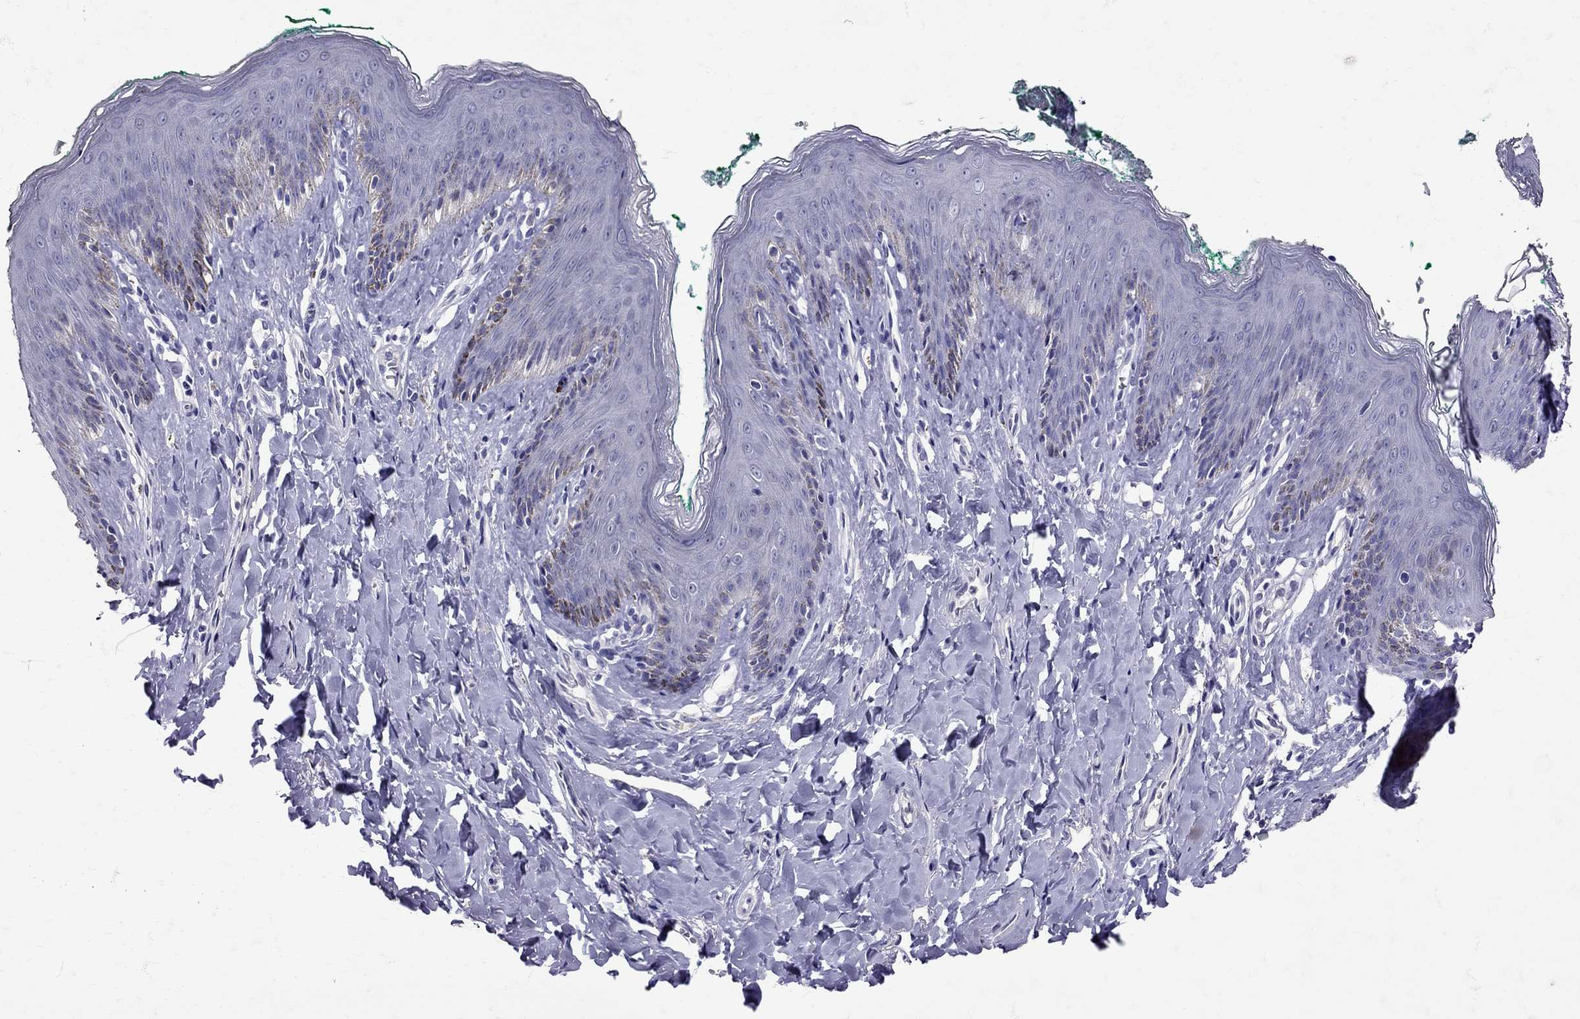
{"staining": {"intensity": "negative", "quantity": "none", "location": "none"}, "tissue": "skin", "cell_type": "Epidermal cells", "image_type": "normal", "snomed": [{"axis": "morphology", "description": "Normal tissue, NOS"}, {"axis": "topography", "description": "Vulva"}], "caption": "IHC histopathology image of unremarkable skin: human skin stained with DAB (3,3'-diaminobenzidine) exhibits no significant protein staining in epidermal cells.", "gene": "SST", "patient": {"sex": "female", "age": 66}}